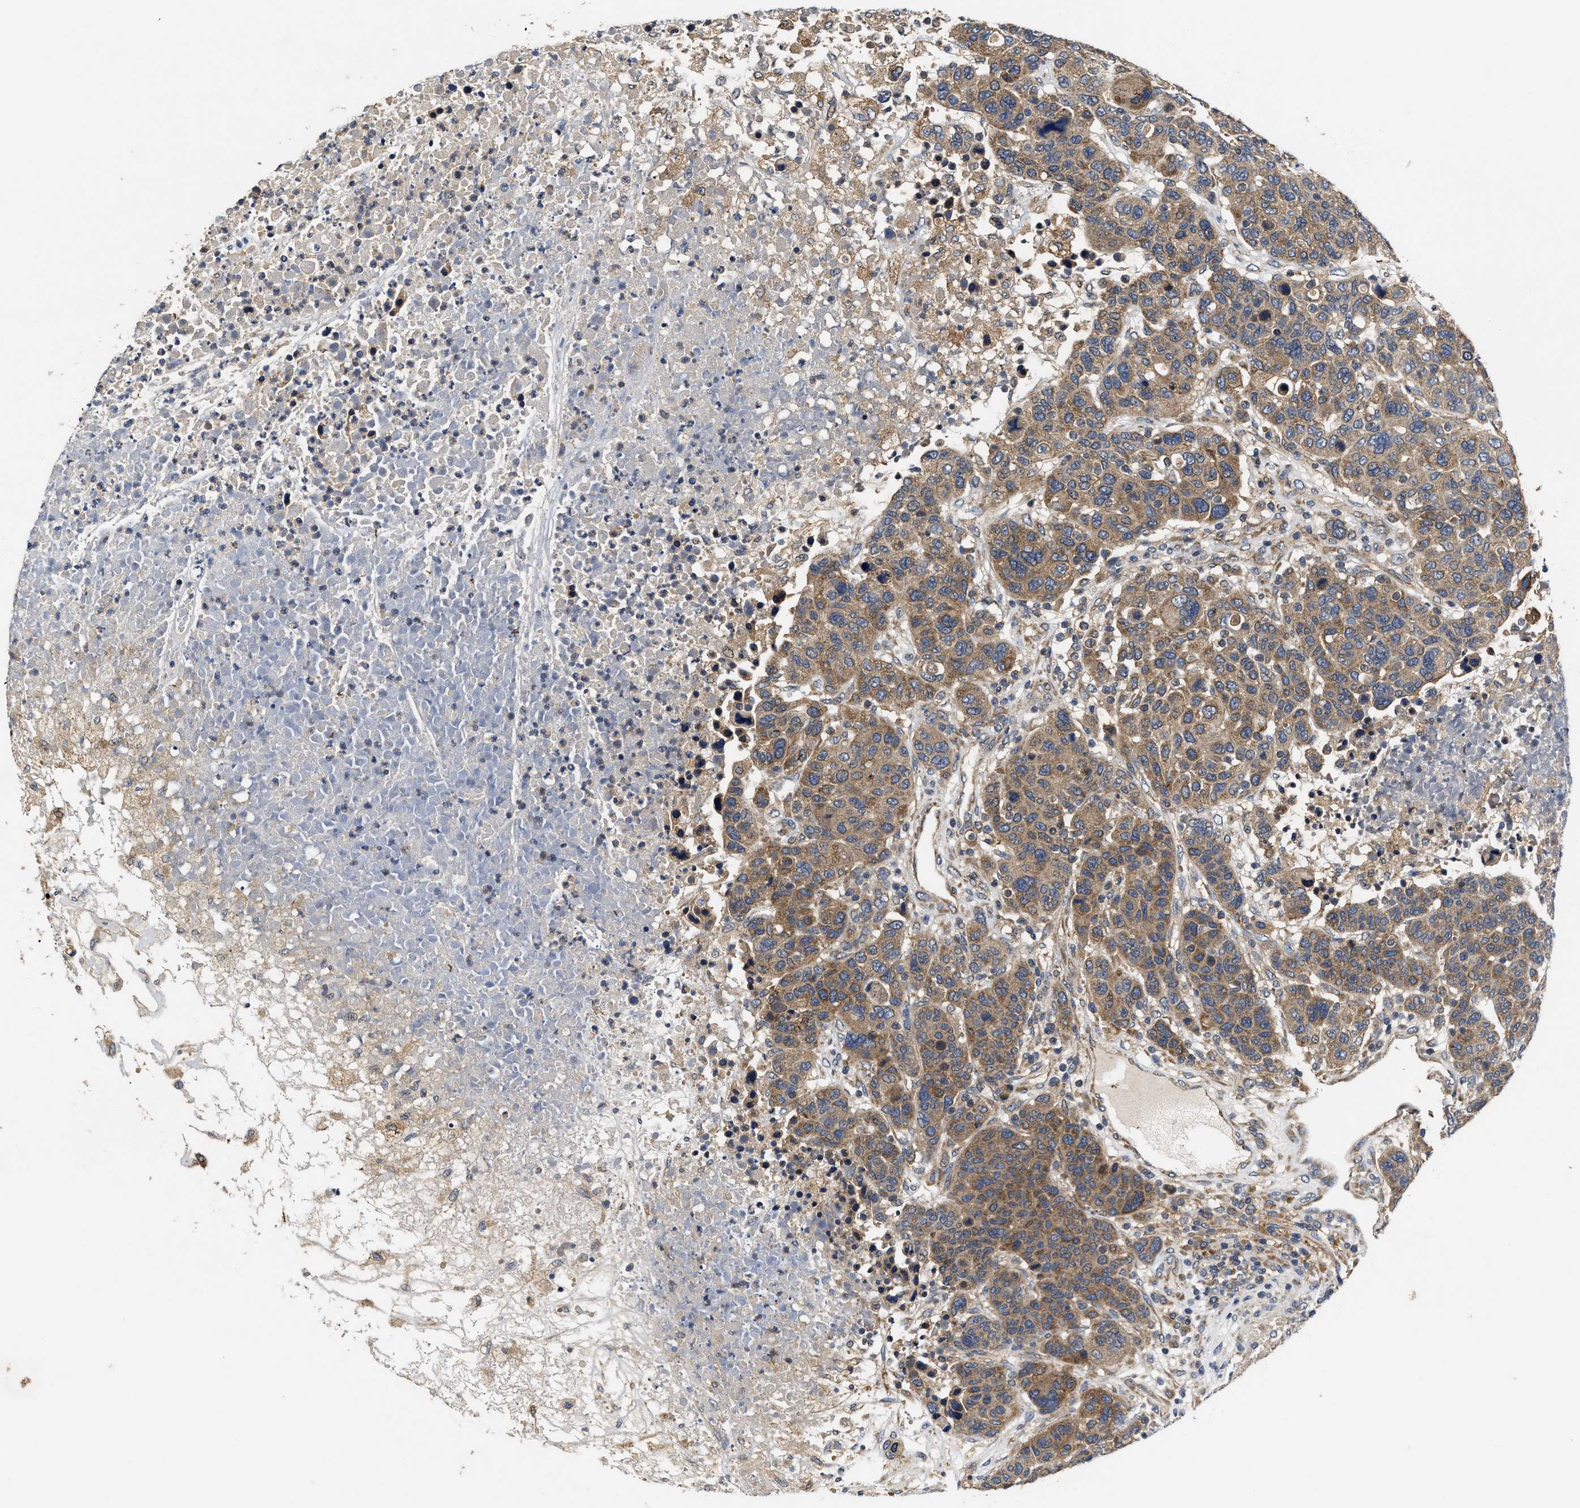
{"staining": {"intensity": "moderate", "quantity": ">75%", "location": "cytoplasmic/membranous"}, "tissue": "breast cancer", "cell_type": "Tumor cells", "image_type": "cancer", "snomed": [{"axis": "morphology", "description": "Duct carcinoma"}, {"axis": "topography", "description": "Breast"}], "caption": "Immunohistochemistry (IHC) of breast cancer (infiltrating ductal carcinoma) shows medium levels of moderate cytoplasmic/membranous positivity in approximately >75% of tumor cells. (Stains: DAB in brown, nuclei in blue, Microscopy: brightfield microscopy at high magnification).", "gene": "EFNA4", "patient": {"sex": "female", "age": 37}}